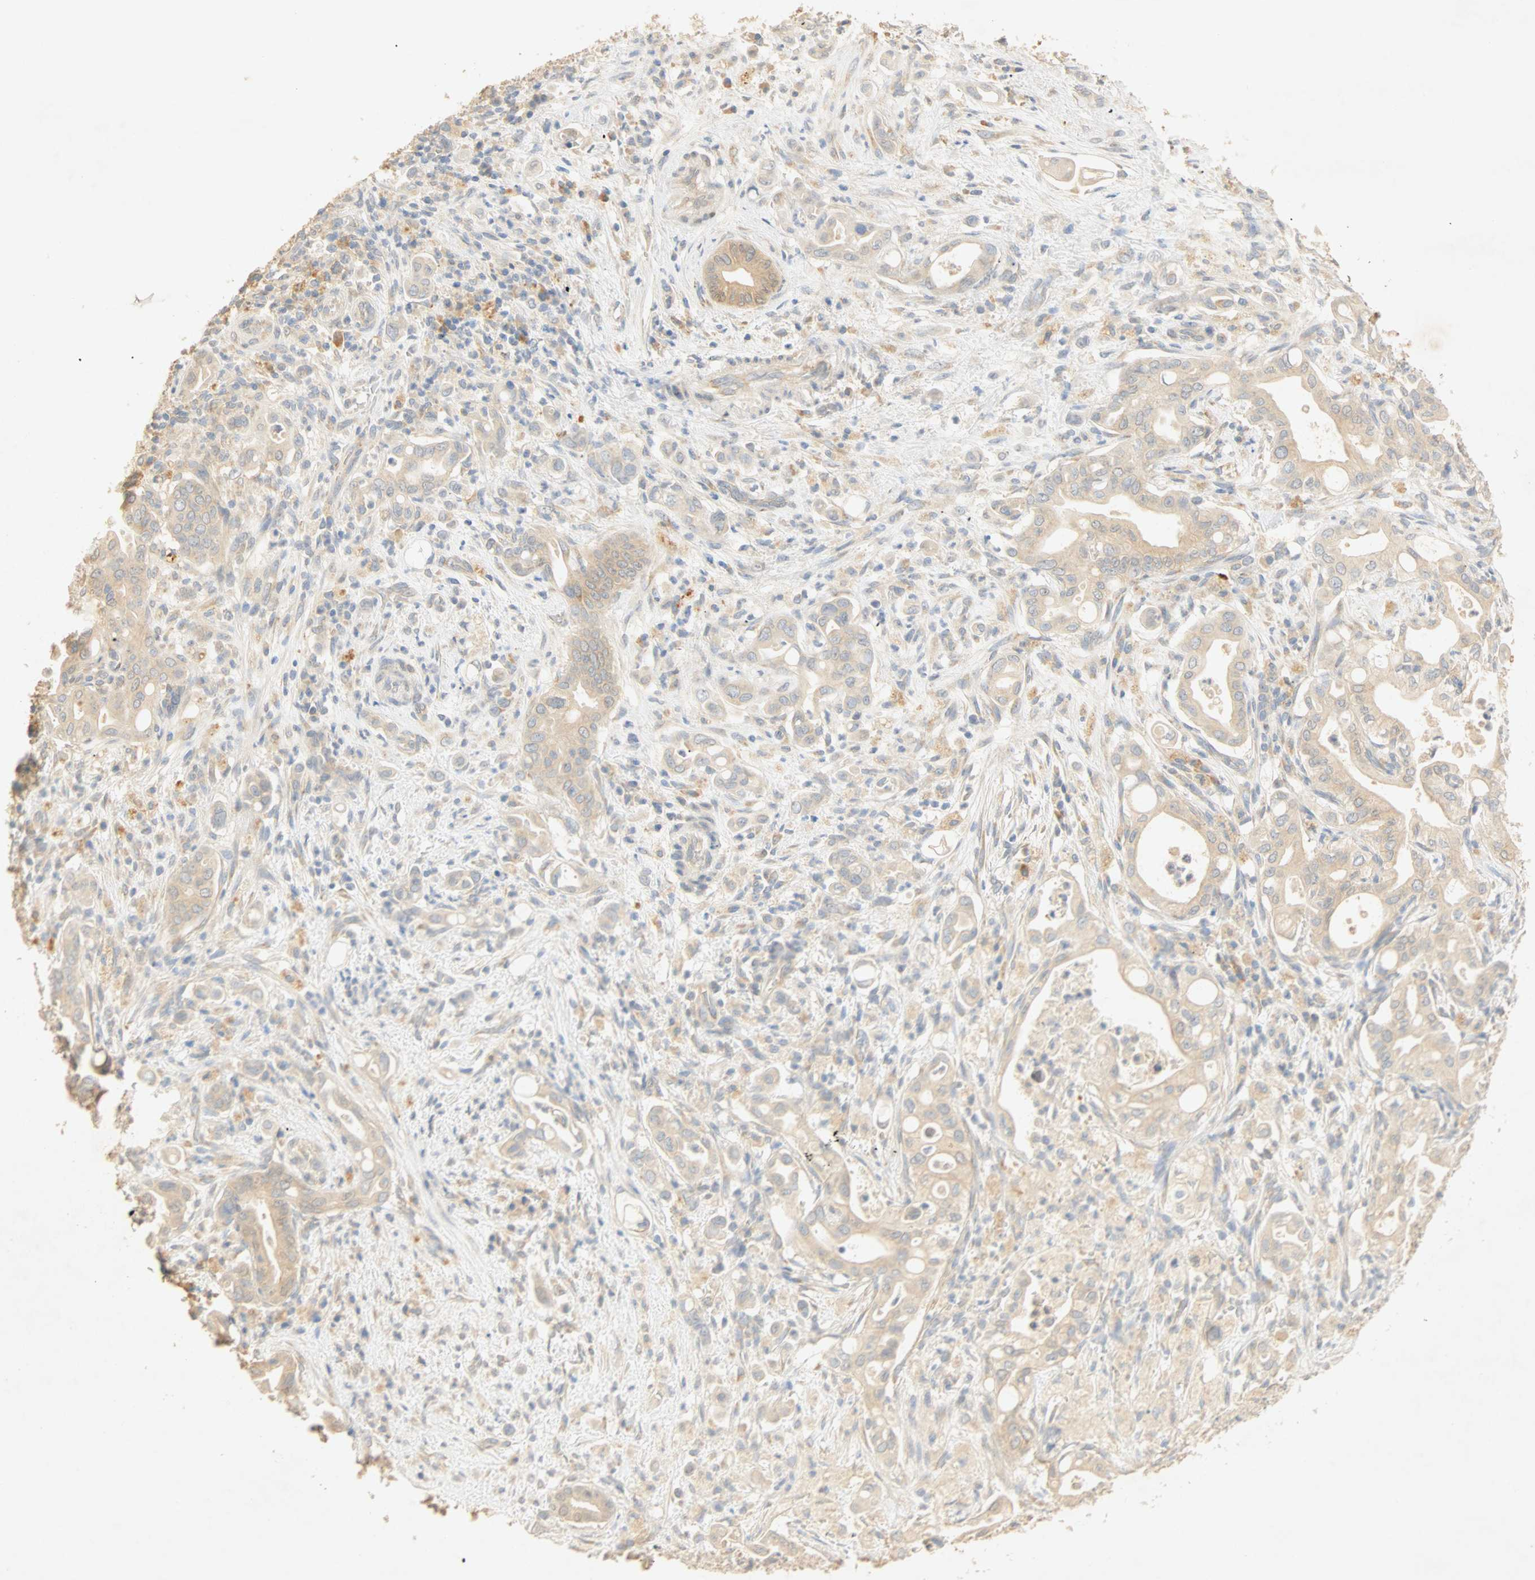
{"staining": {"intensity": "weak", "quantity": "25%-75%", "location": "cytoplasmic/membranous"}, "tissue": "liver cancer", "cell_type": "Tumor cells", "image_type": "cancer", "snomed": [{"axis": "morphology", "description": "Cholangiocarcinoma"}, {"axis": "topography", "description": "Liver"}], "caption": "The immunohistochemical stain highlights weak cytoplasmic/membranous staining in tumor cells of cholangiocarcinoma (liver) tissue.", "gene": "SELENBP1", "patient": {"sex": "female", "age": 68}}